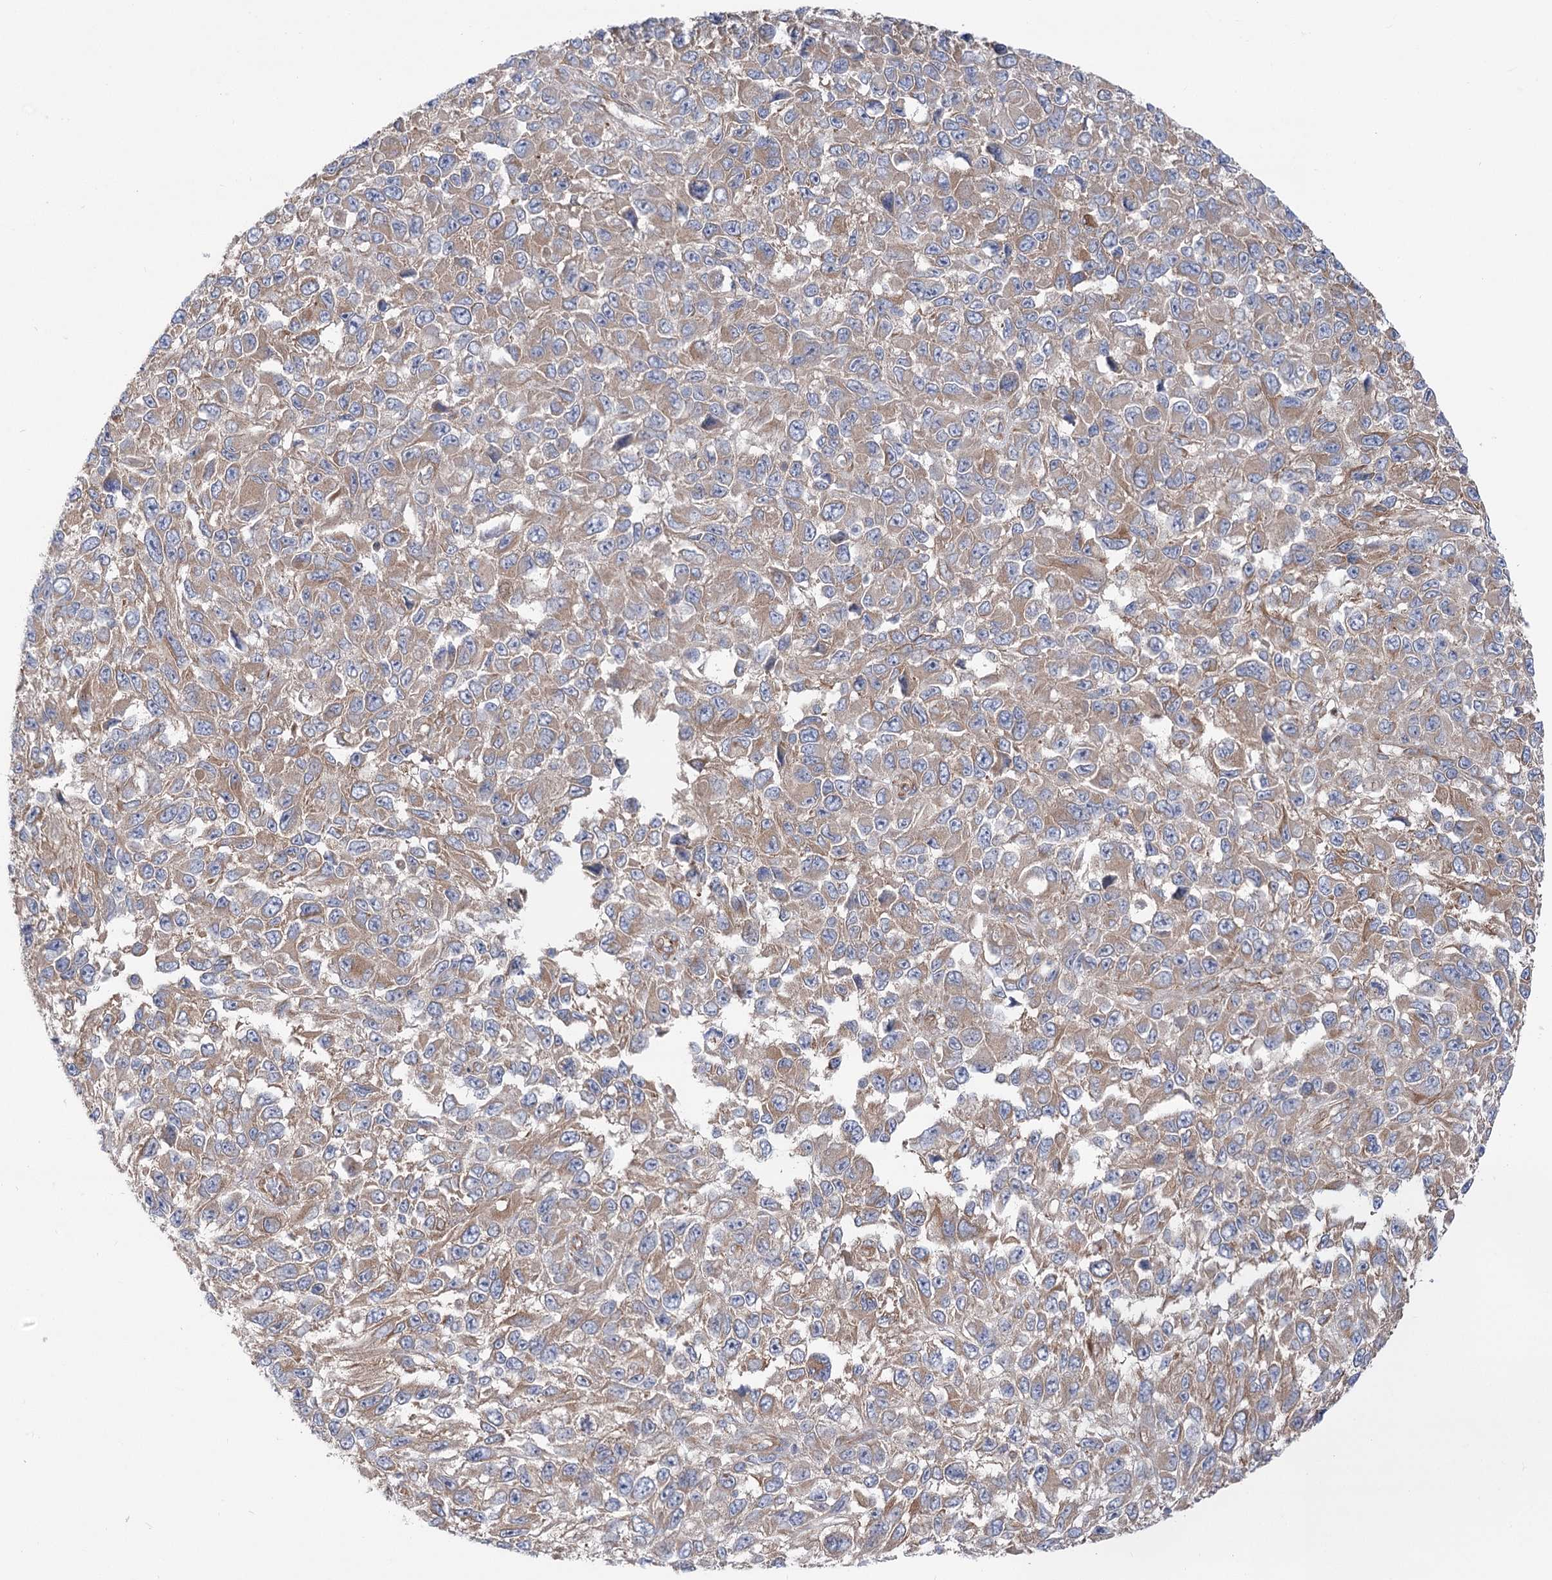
{"staining": {"intensity": "moderate", "quantity": "25%-75%", "location": "cytoplasmic/membranous"}, "tissue": "melanoma", "cell_type": "Tumor cells", "image_type": "cancer", "snomed": [{"axis": "morphology", "description": "Malignant melanoma, NOS"}, {"axis": "topography", "description": "Skin"}], "caption": "Brown immunohistochemical staining in malignant melanoma shows moderate cytoplasmic/membranous positivity in about 25%-75% of tumor cells.", "gene": "SCN11A", "patient": {"sex": "female", "age": 96}}